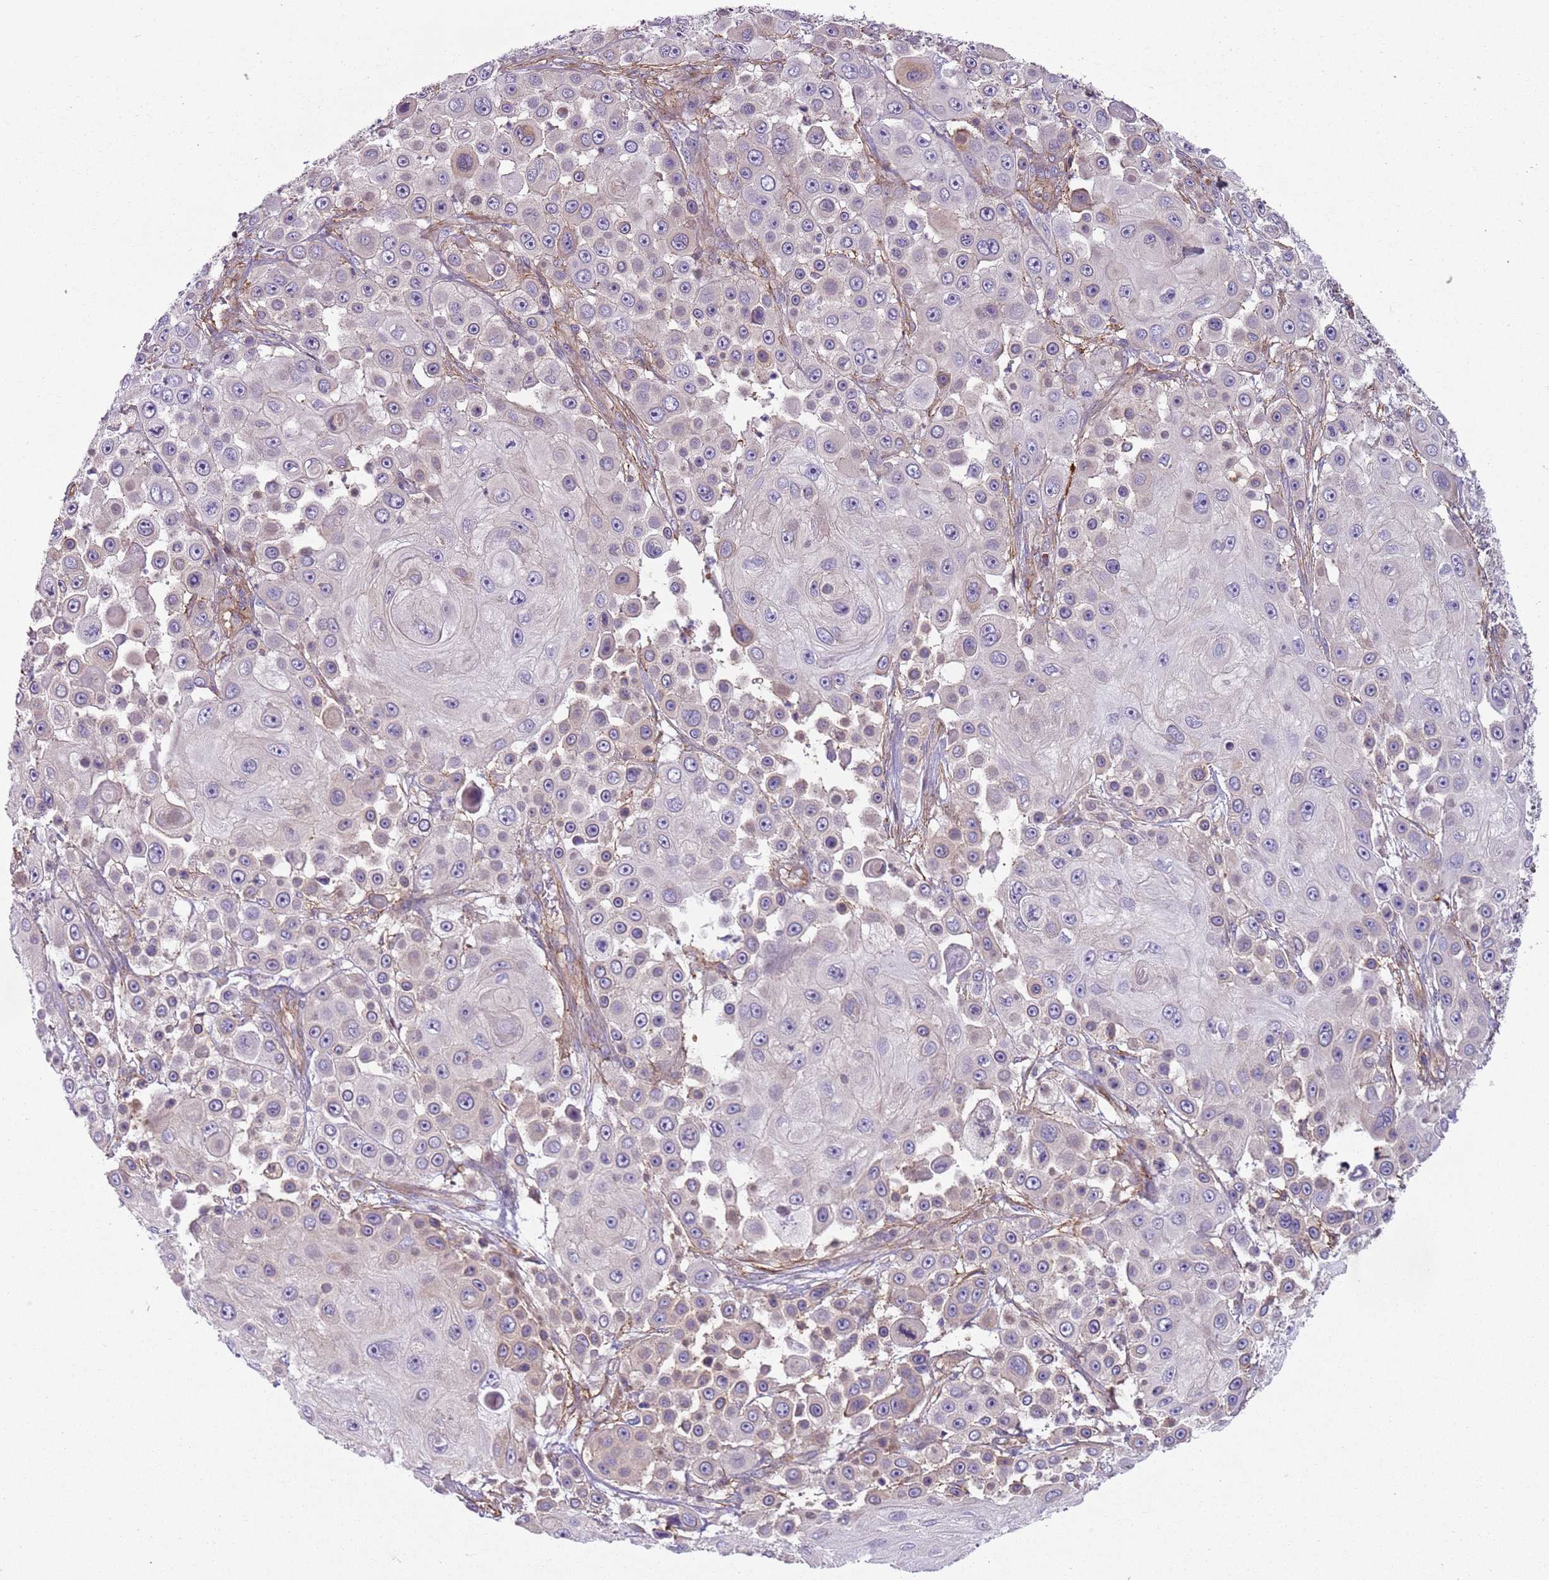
{"staining": {"intensity": "negative", "quantity": "none", "location": "none"}, "tissue": "skin cancer", "cell_type": "Tumor cells", "image_type": "cancer", "snomed": [{"axis": "morphology", "description": "Squamous cell carcinoma, NOS"}, {"axis": "topography", "description": "Skin"}], "caption": "Human skin squamous cell carcinoma stained for a protein using immunohistochemistry reveals no expression in tumor cells.", "gene": "GNAI3", "patient": {"sex": "male", "age": 67}}